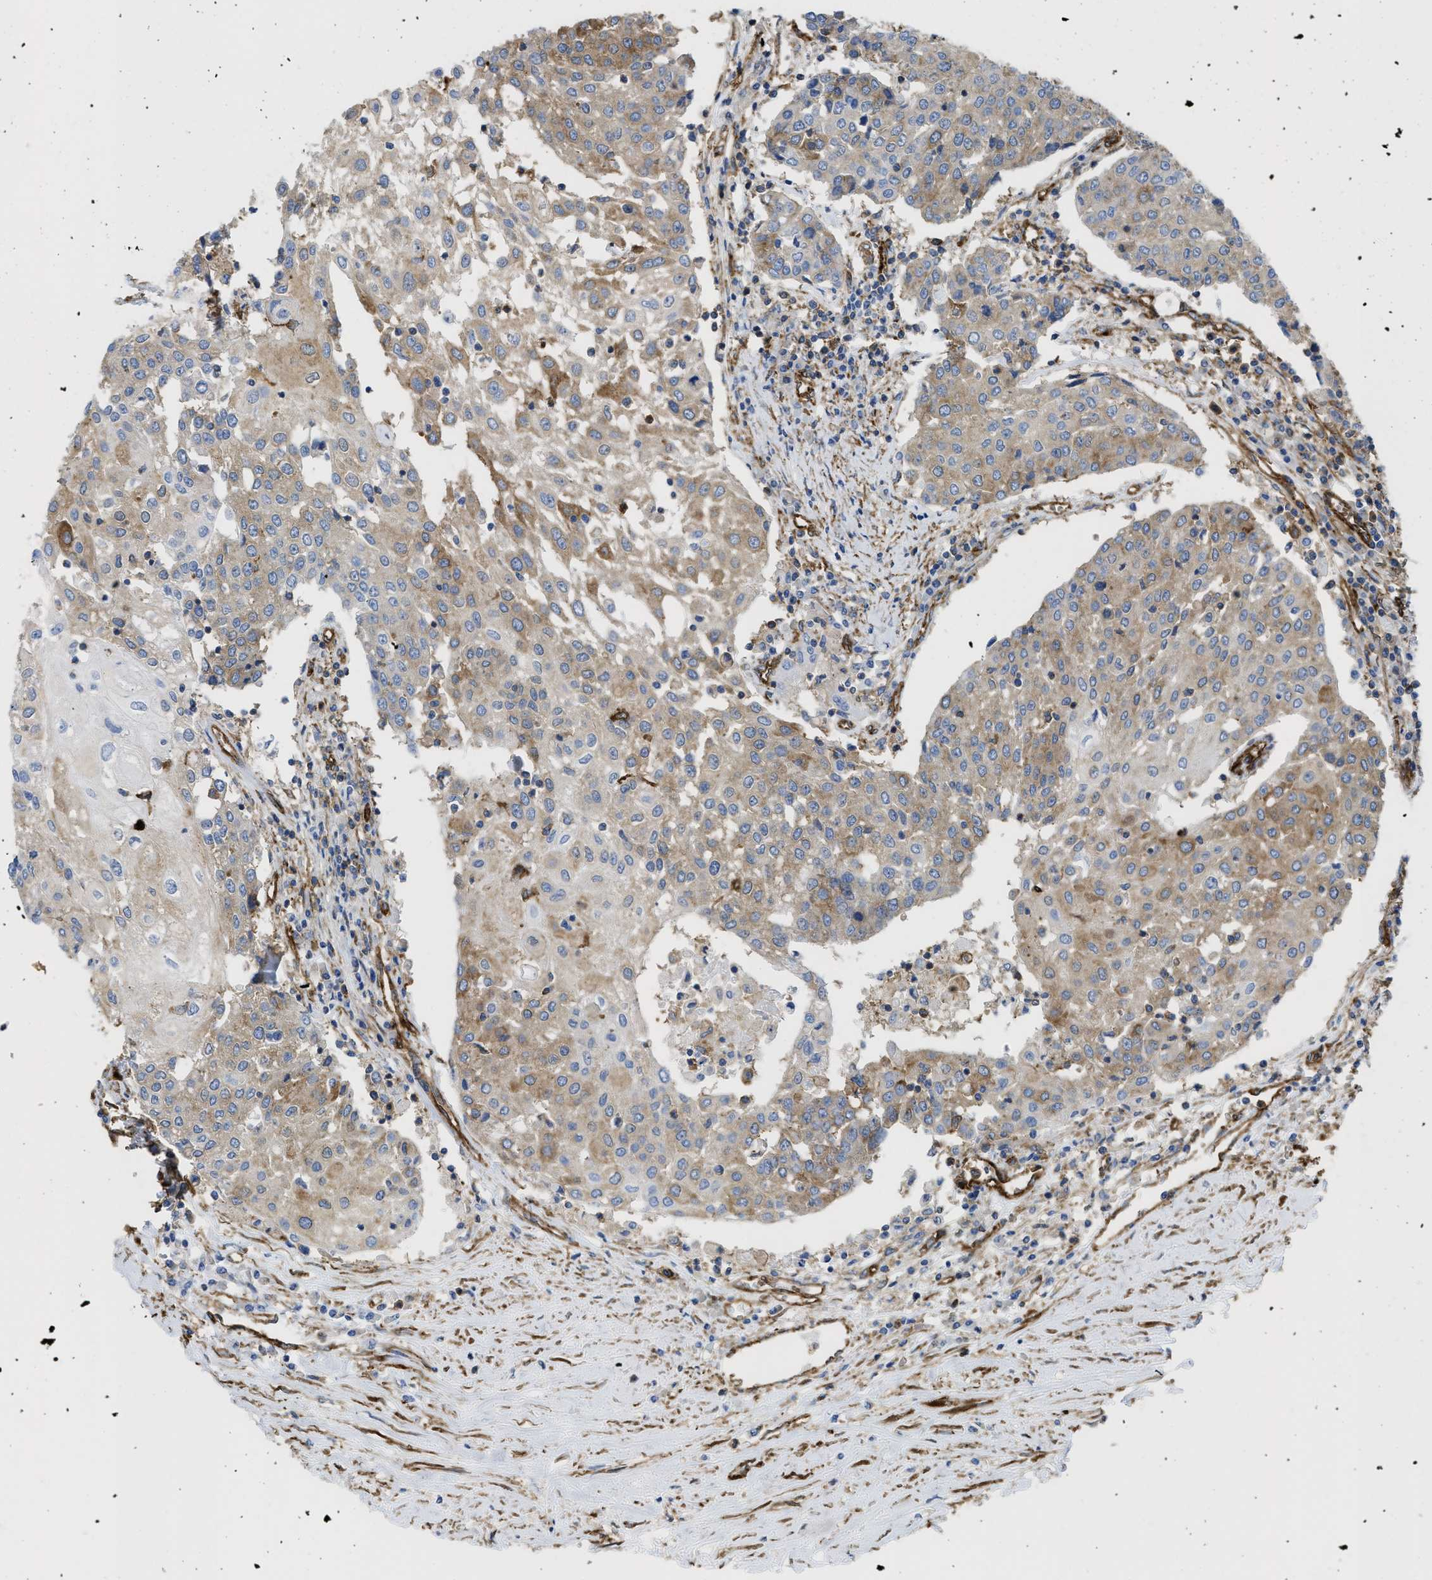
{"staining": {"intensity": "moderate", "quantity": ">75%", "location": "cytoplasmic/membranous"}, "tissue": "urothelial cancer", "cell_type": "Tumor cells", "image_type": "cancer", "snomed": [{"axis": "morphology", "description": "Urothelial carcinoma, High grade"}, {"axis": "topography", "description": "Urinary bladder"}], "caption": "A medium amount of moderate cytoplasmic/membranous positivity is seen in about >75% of tumor cells in high-grade urothelial carcinoma tissue.", "gene": "HIP1", "patient": {"sex": "female", "age": 85}}